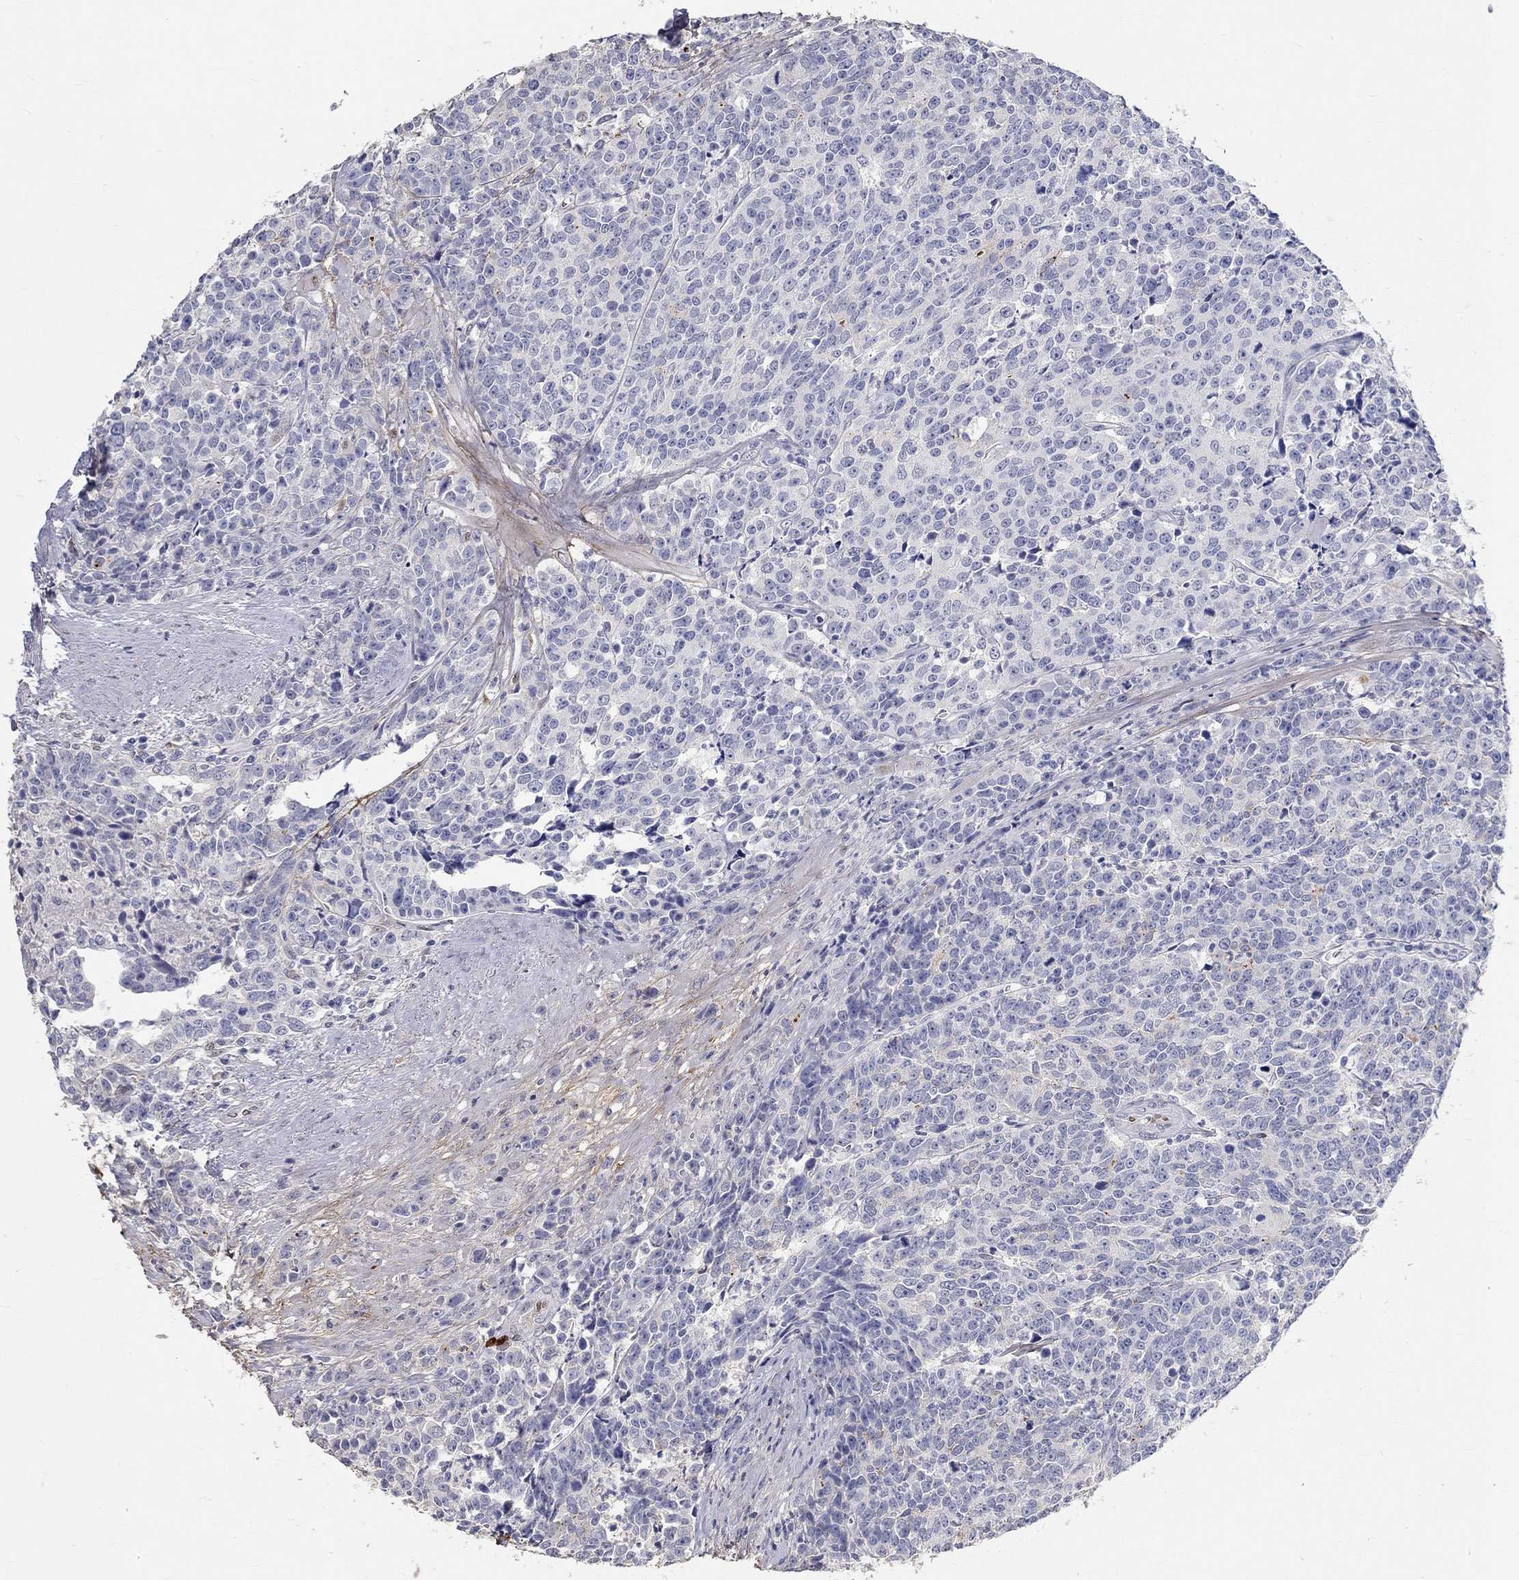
{"staining": {"intensity": "negative", "quantity": "none", "location": "none"}, "tissue": "prostate cancer", "cell_type": "Tumor cells", "image_type": "cancer", "snomed": [{"axis": "morphology", "description": "Adenocarcinoma, NOS"}, {"axis": "topography", "description": "Prostate"}], "caption": "Protein analysis of prostate adenocarcinoma exhibits no significant expression in tumor cells.", "gene": "FGF2", "patient": {"sex": "male", "age": 67}}